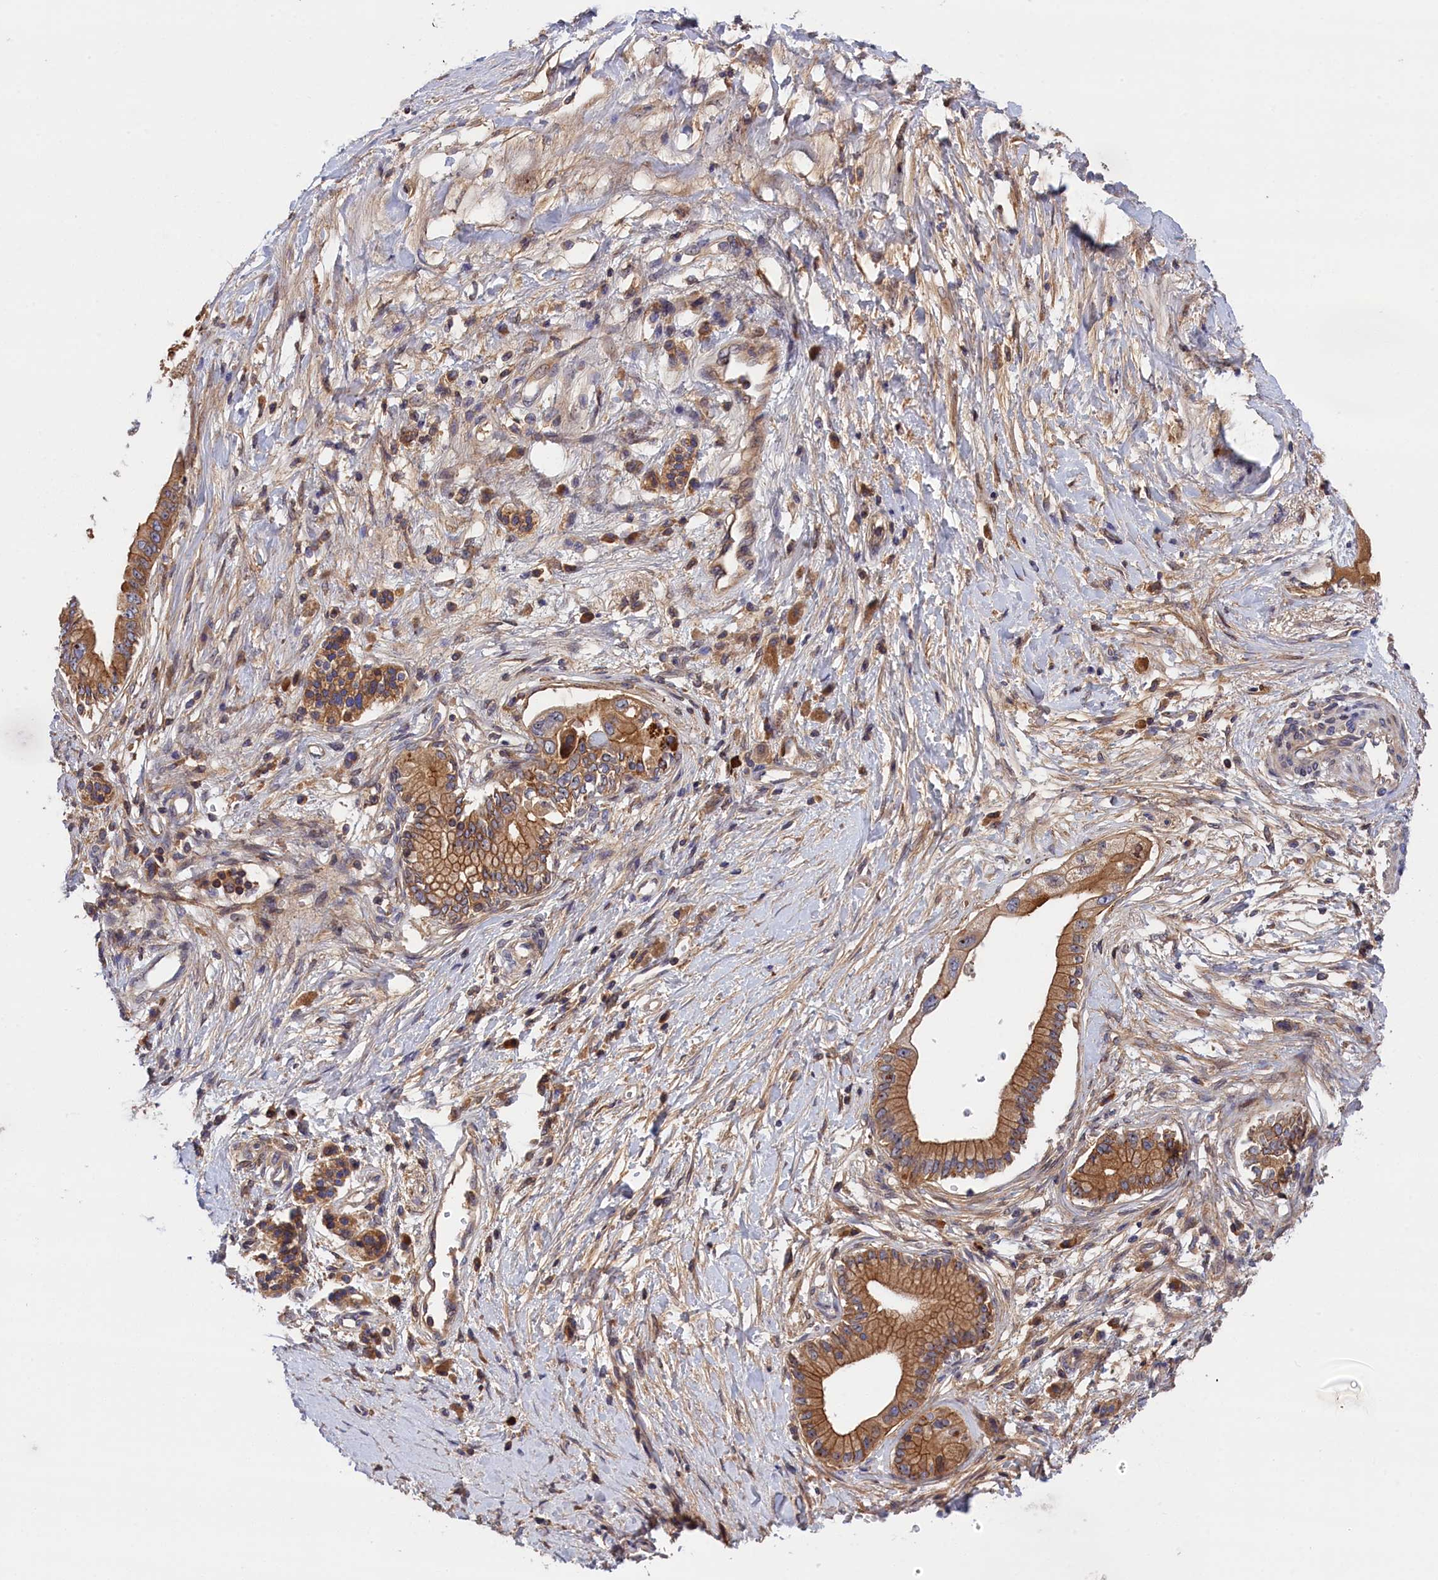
{"staining": {"intensity": "moderate", "quantity": ">75%", "location": "cytoplasmic/membranous"}, "tissue": "pancreatic cancer", "cell_type": "Tumor cells", "image_type": "cancer", "snomed": [{"axis": "morphology", "description": "Adenocarcinoma, NOS"}, {"axis": "topography", "description": "Pancreas"}], "caption": "High-magnification brightfield microscopy of pancreatic cancer (adenocarcinoma) stained with DAB (3,3'-diaminobenzidine) (brown) and counterstained with hematoxylin (blue). tumor cells exhibit moderate cytoplasmic/membranous expression is present in about>75% of cells.", "gene": "CRACD", "patient": {"sex": "male", "age": 68}}